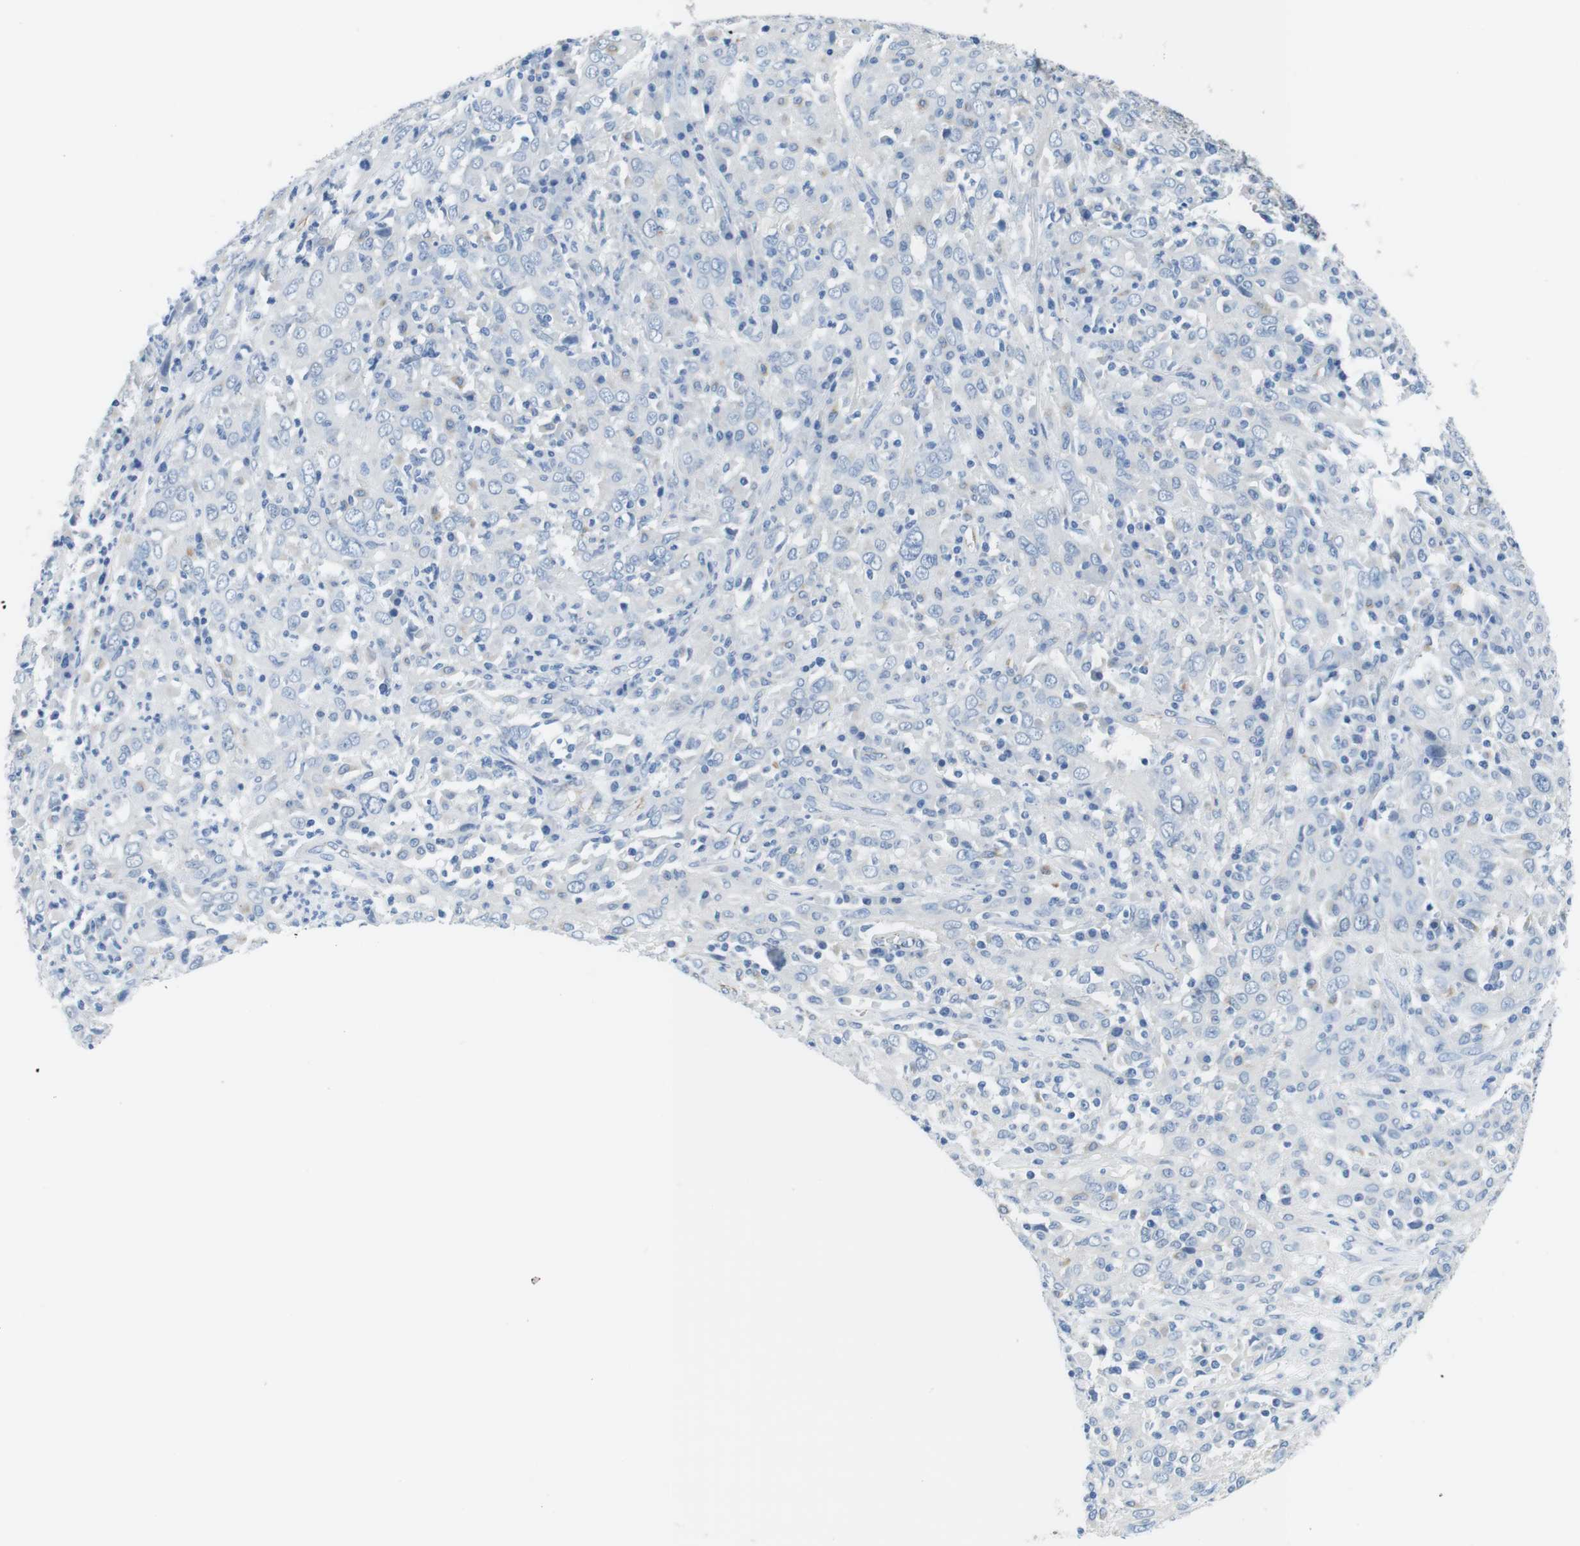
{"staining": {"intensity": "negative", "quantity": "none", "location": "none"}, "tissue": "cervical cancer", "cell_type": "Tumor cells", "image_type": "cancer", "snomed": [{"axis": "morphology", "description": "Squamous cell carcinoma, NOS"}, {"axis": "topography", "description": "Cervix"}], "caption": "This is an immunohistochemistry photomicrograph of human squamous cell carcinoma (cervical). There is no positivity in tumor cells.", "gene": "SLC6A6", "patient": {"sex": "female", "age": 46}}